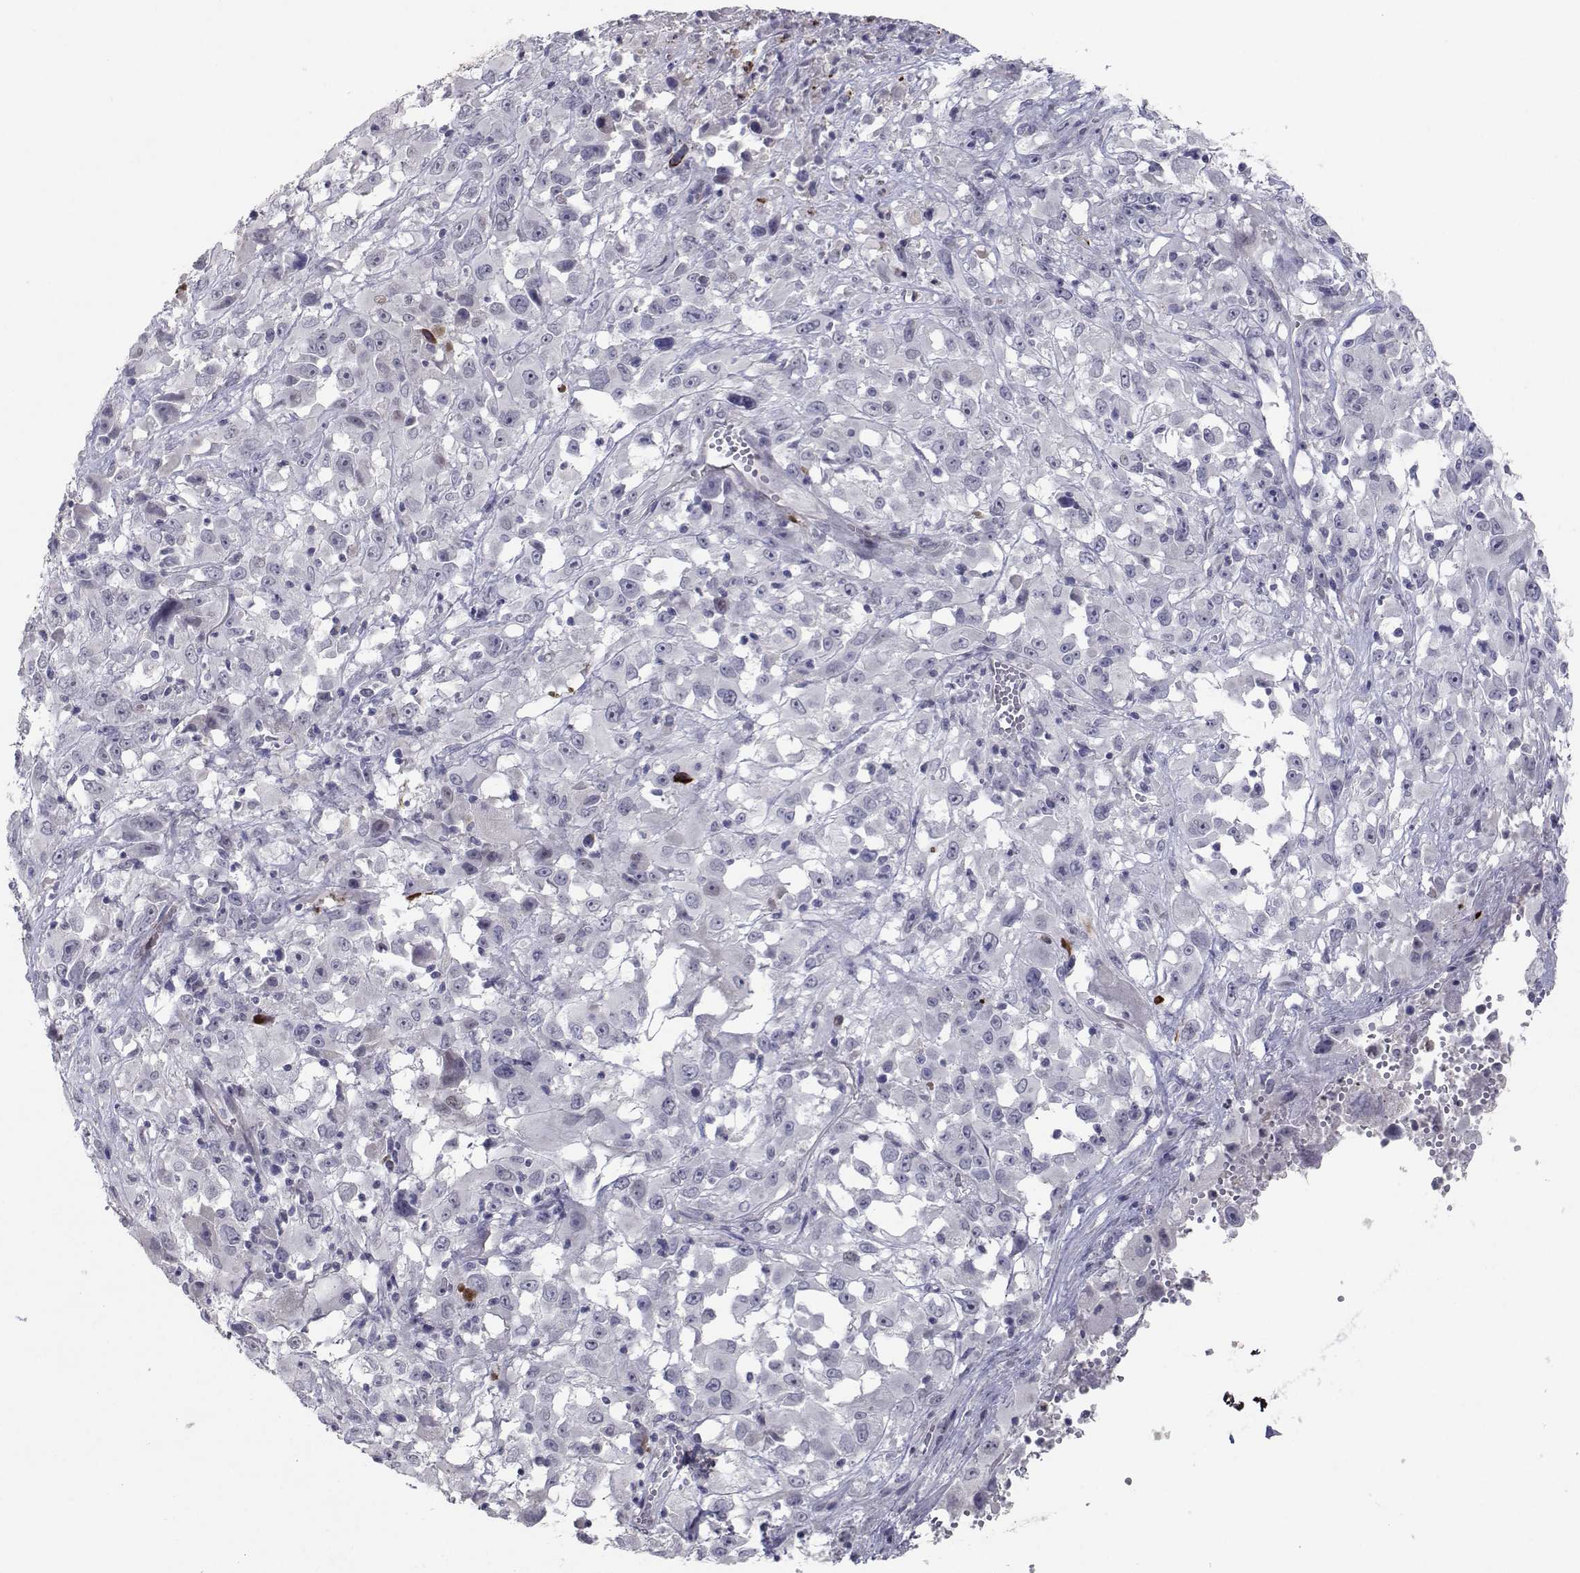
{"staining": {"intensity": "negative", "quantity": "none", "location": "none"}, "tissue": "melanoma", "cell_type": "Tumor cells", "image_type": "cancer", "snomed": [{"axis": "morphology", "description": "Malignant melanoma, Metastatic site"}, {"axis": "topography", "description": "Soft tissue"}], "caption": "Immunohistochemistry of malignant melanoma (metastatic site) exhibits no positivity in tumor cells.", "gene": "RBPJL", "patient": {"sex": "male", "age": 50}}